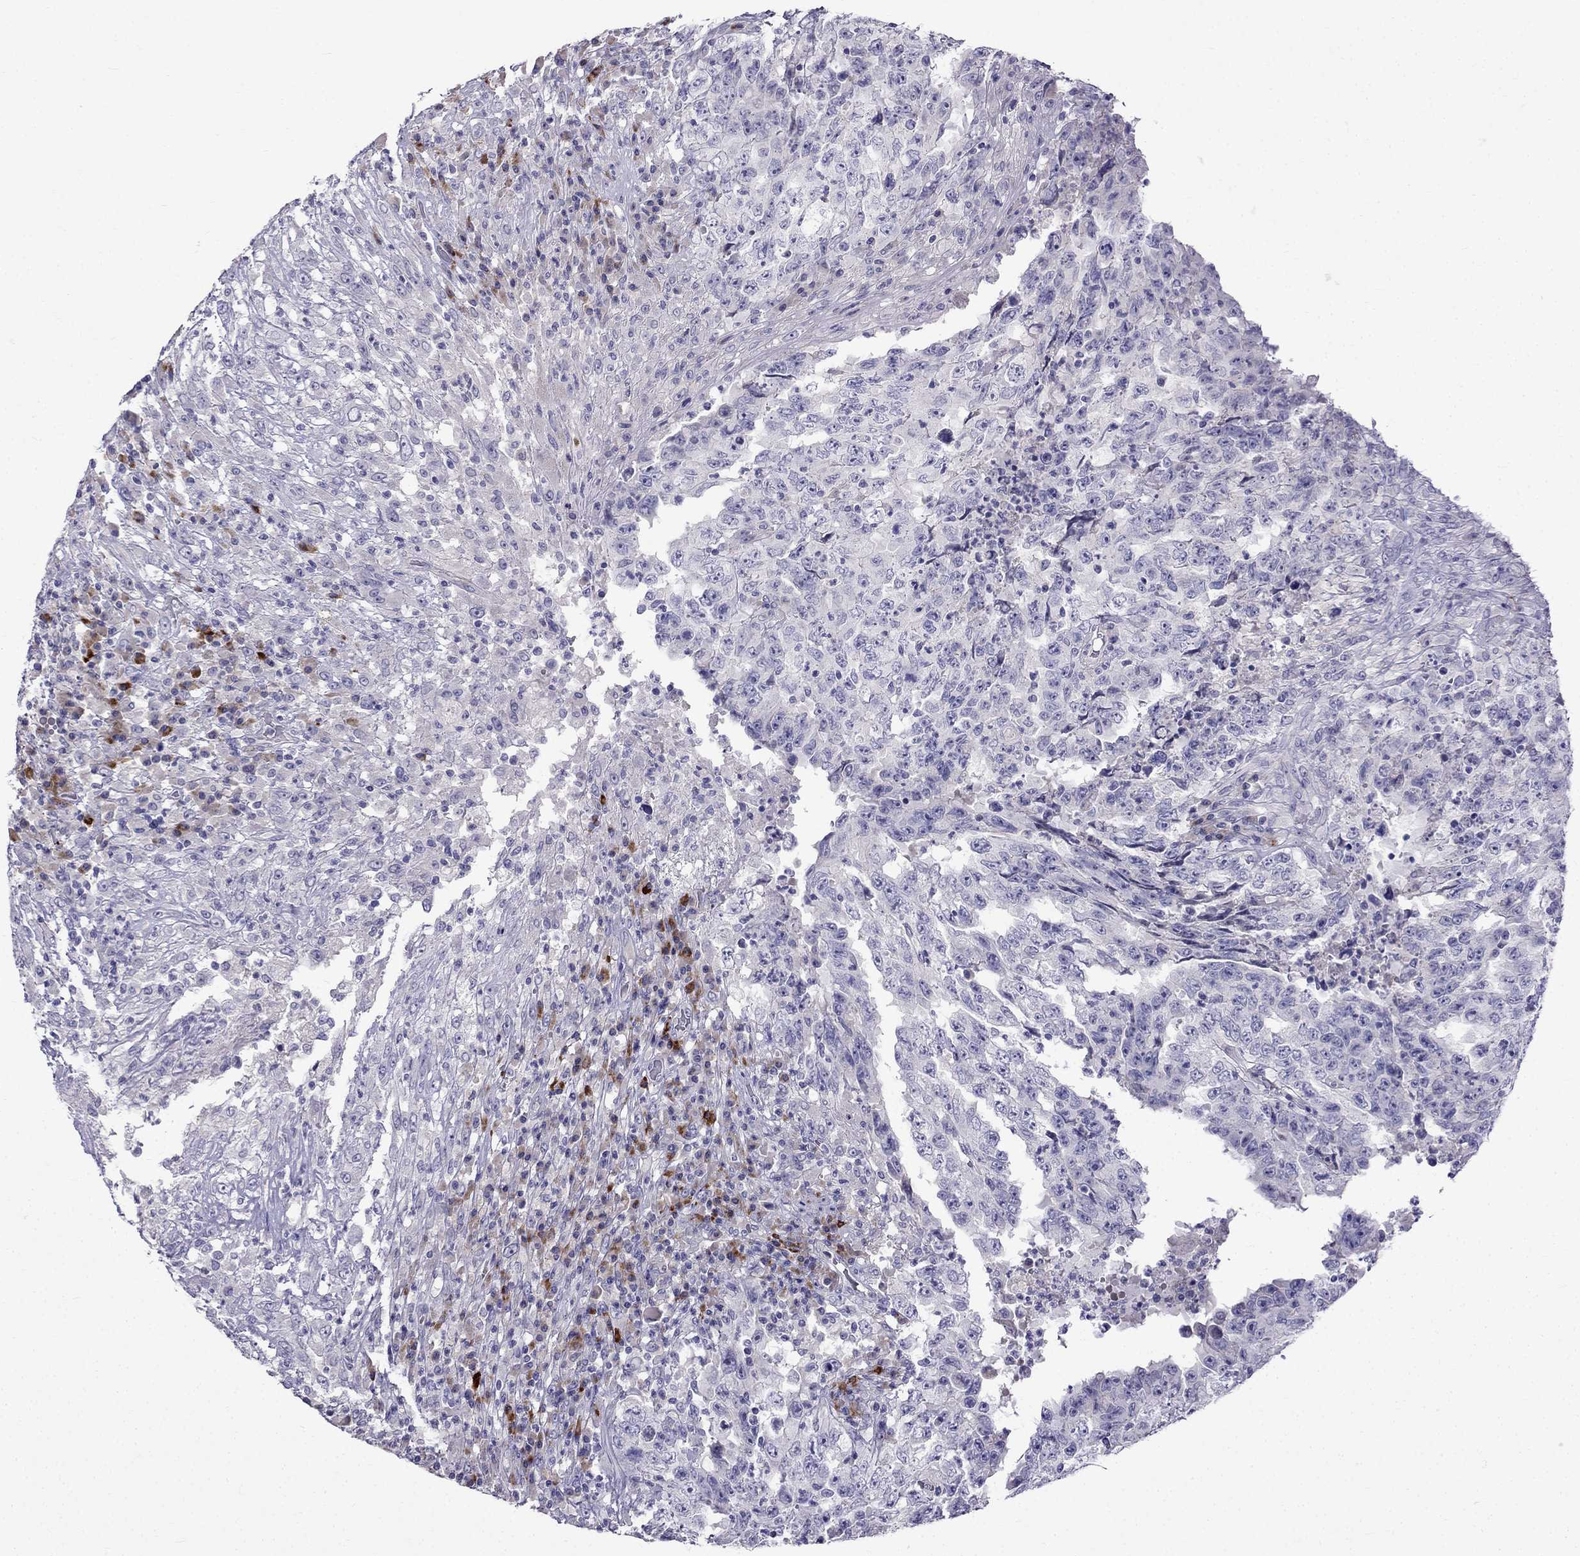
{"staining": {"intensity": "negative", "quantity": "none", "location": "none"}, "tissue": "testis cancer", "cell_type": "Tumor cells", "image_type": "cancer", "snomed": [{"axis": "morphology", "description": "Necrosis, NOS"}, {"axis": "morphology", "description": "Carcinoma, Embryonal, NOS"}, {"axis": "topography", "description": "Testis"}], "caption": "Immunohistochemistry (IHC) of testis cancer reveals no expression in tumor cells.", "gene": "PATE1", "patient": {"sex": "male", "age": 19}}